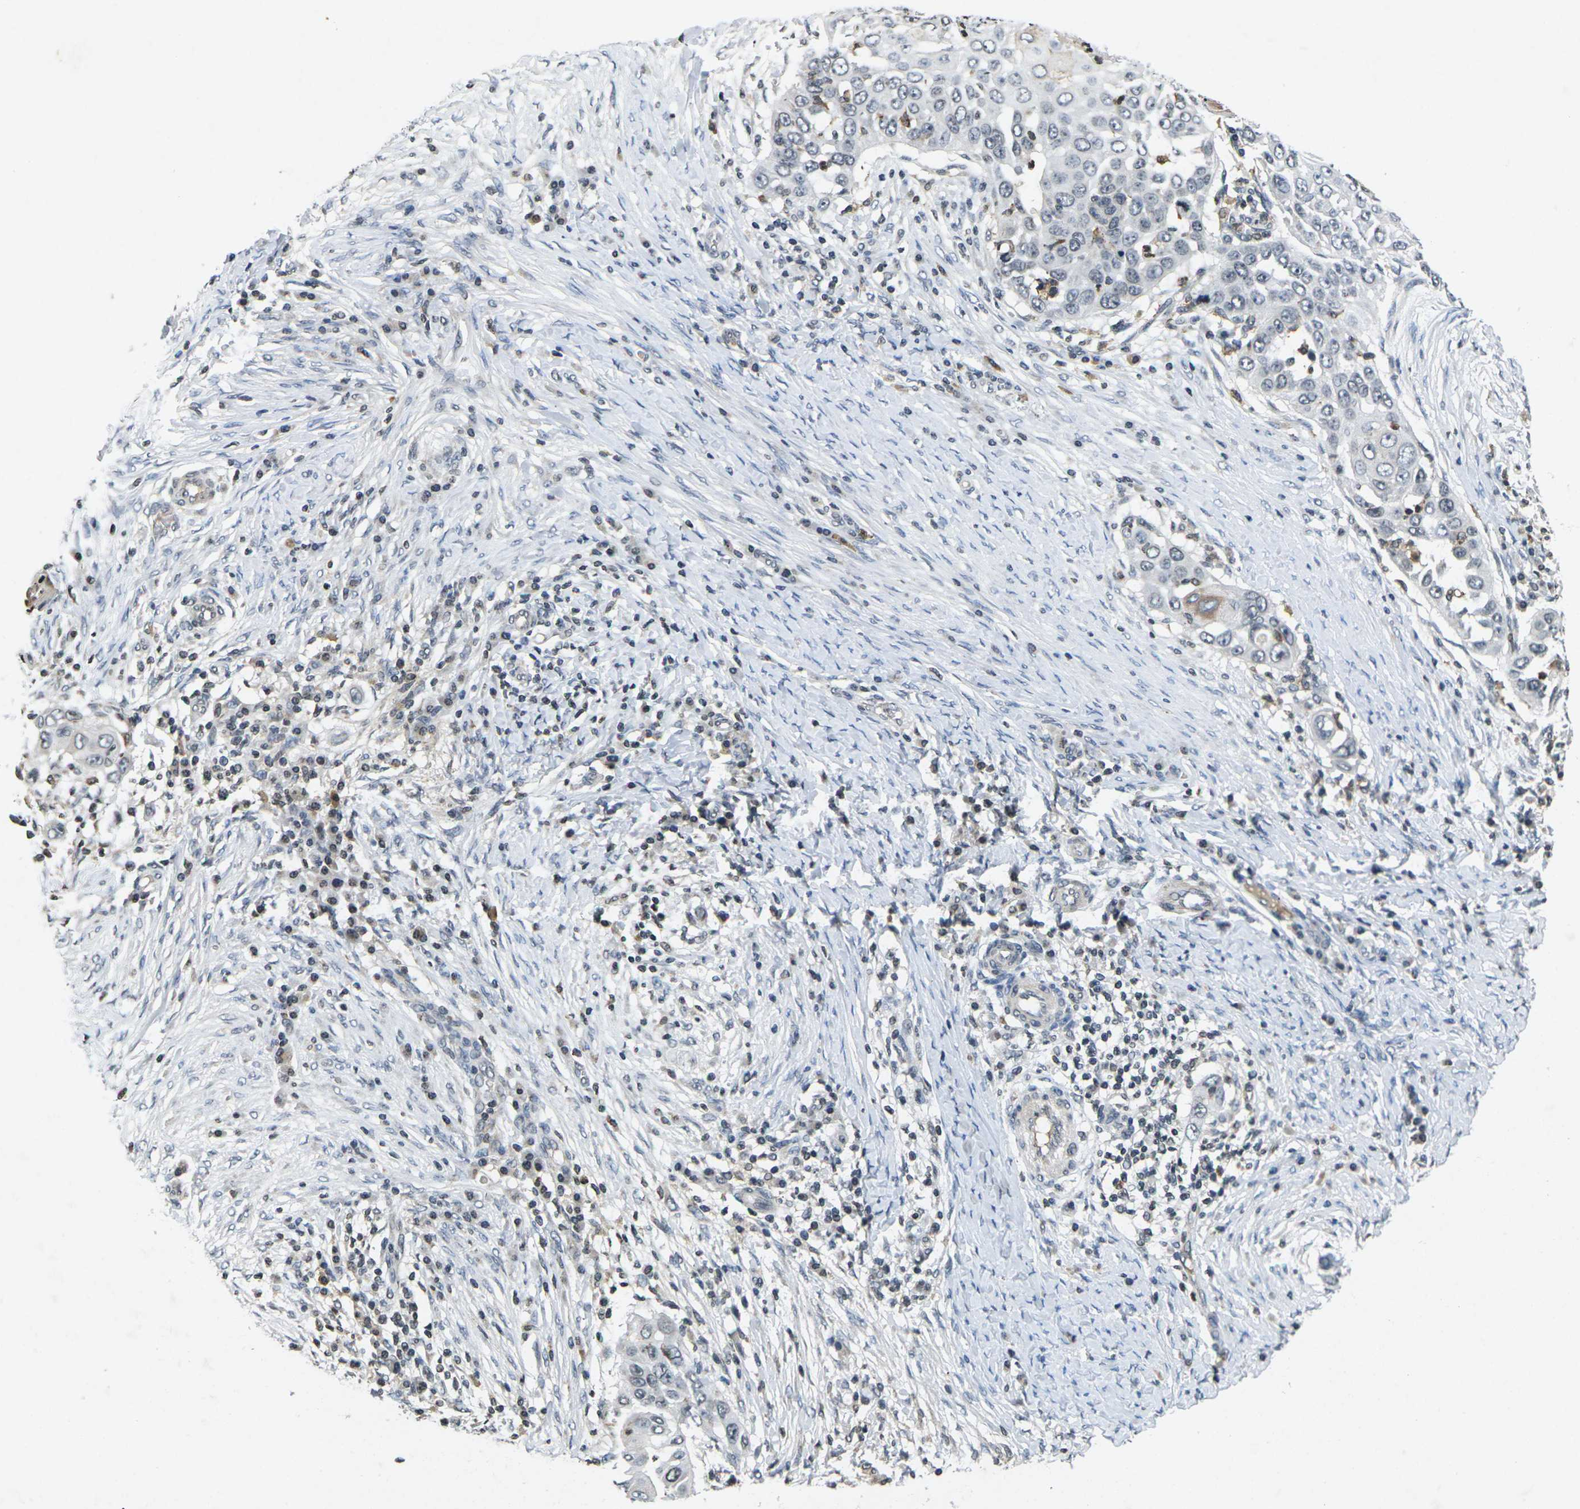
{"staining": {"intensity": "moderate", "quantity": "<25%", "location": "cytoplasmic/membranous"}, "tissue": "skin cancer", "cell_type": "Tumor cells", "image_type": "cancer", "snomed": [{"axis": "morphology", "description": "Squamous cell carcinoma, NOS"}, {"axis": "topography", "description": "Skin"}], "caption": "Protein expression analysis of human squamous cell carcinoma (skin) reveals moderate cytoplasmic/membranous positivity in approximately <25% of tumor cells.", "gene": "C1QC", "patient": {"sex": "female", "age": 44}}